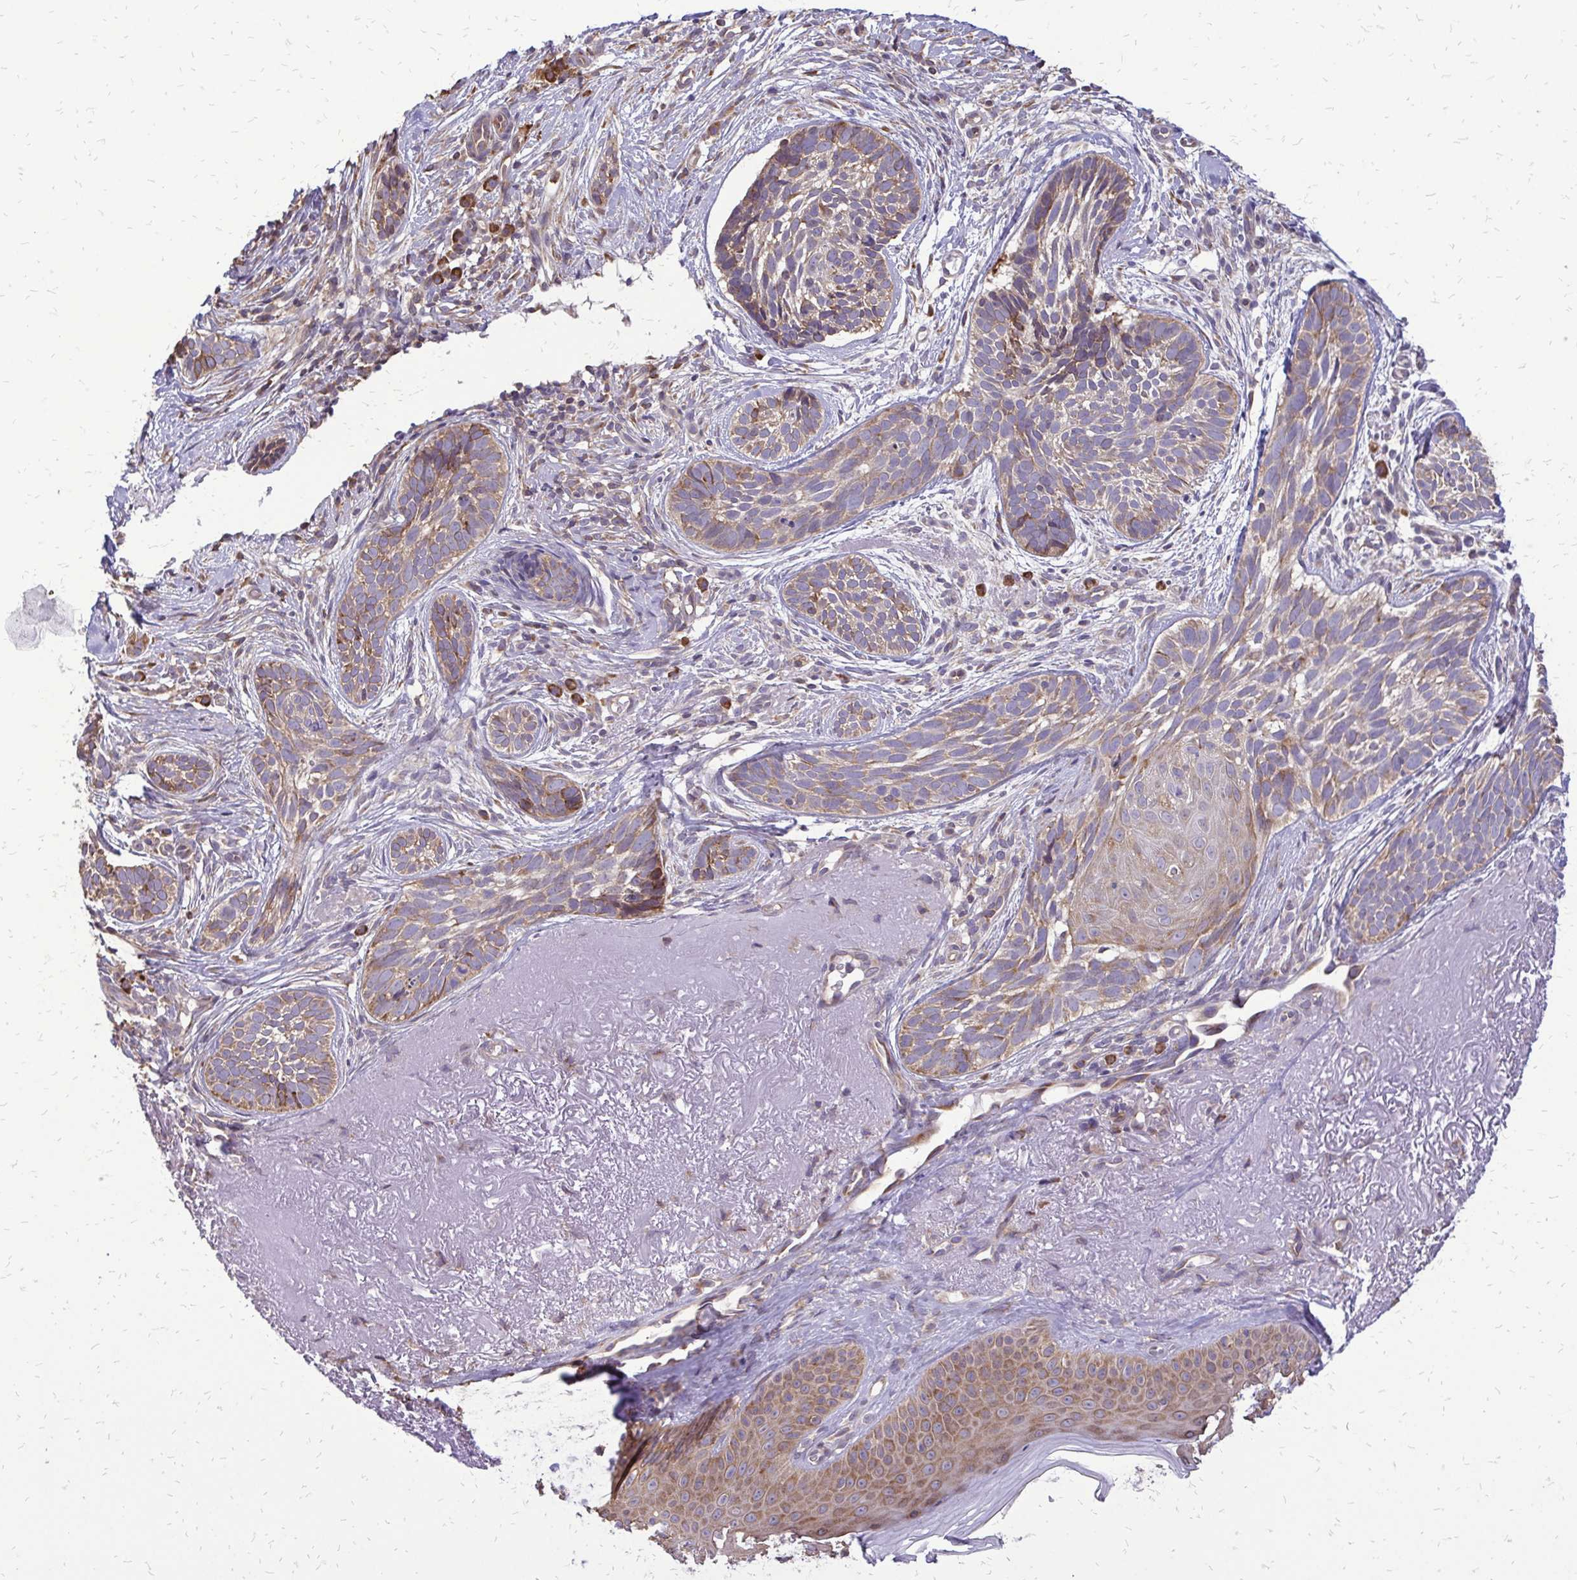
{"staining": {"intensity": "moderate", "quantity": ">75%", "location": "cytoplasmic/membranous"}, "tissue": "skin cancer", "cell_type": "Tumor cells", "image_type": "cancer", "snomed": [{"axis": "morphology", "description": "Basal cell carcinoma"}, {"axis": "morphology", "description": "BCC, high aggressive"}, {"axis": "topography", "description": "Skin"}], "caption": "Skin cancer was stained to show a protein in brown. There is medium levels of moderate cytoplasmic/membranous expression in about >75% of tumor cells. (DAB (3,3'-diaminobenzidine) = brown stain, brightfield microscopy at high magnification).", "gene": "RPS3", "patient": {"sex": "female", "age": 86}}